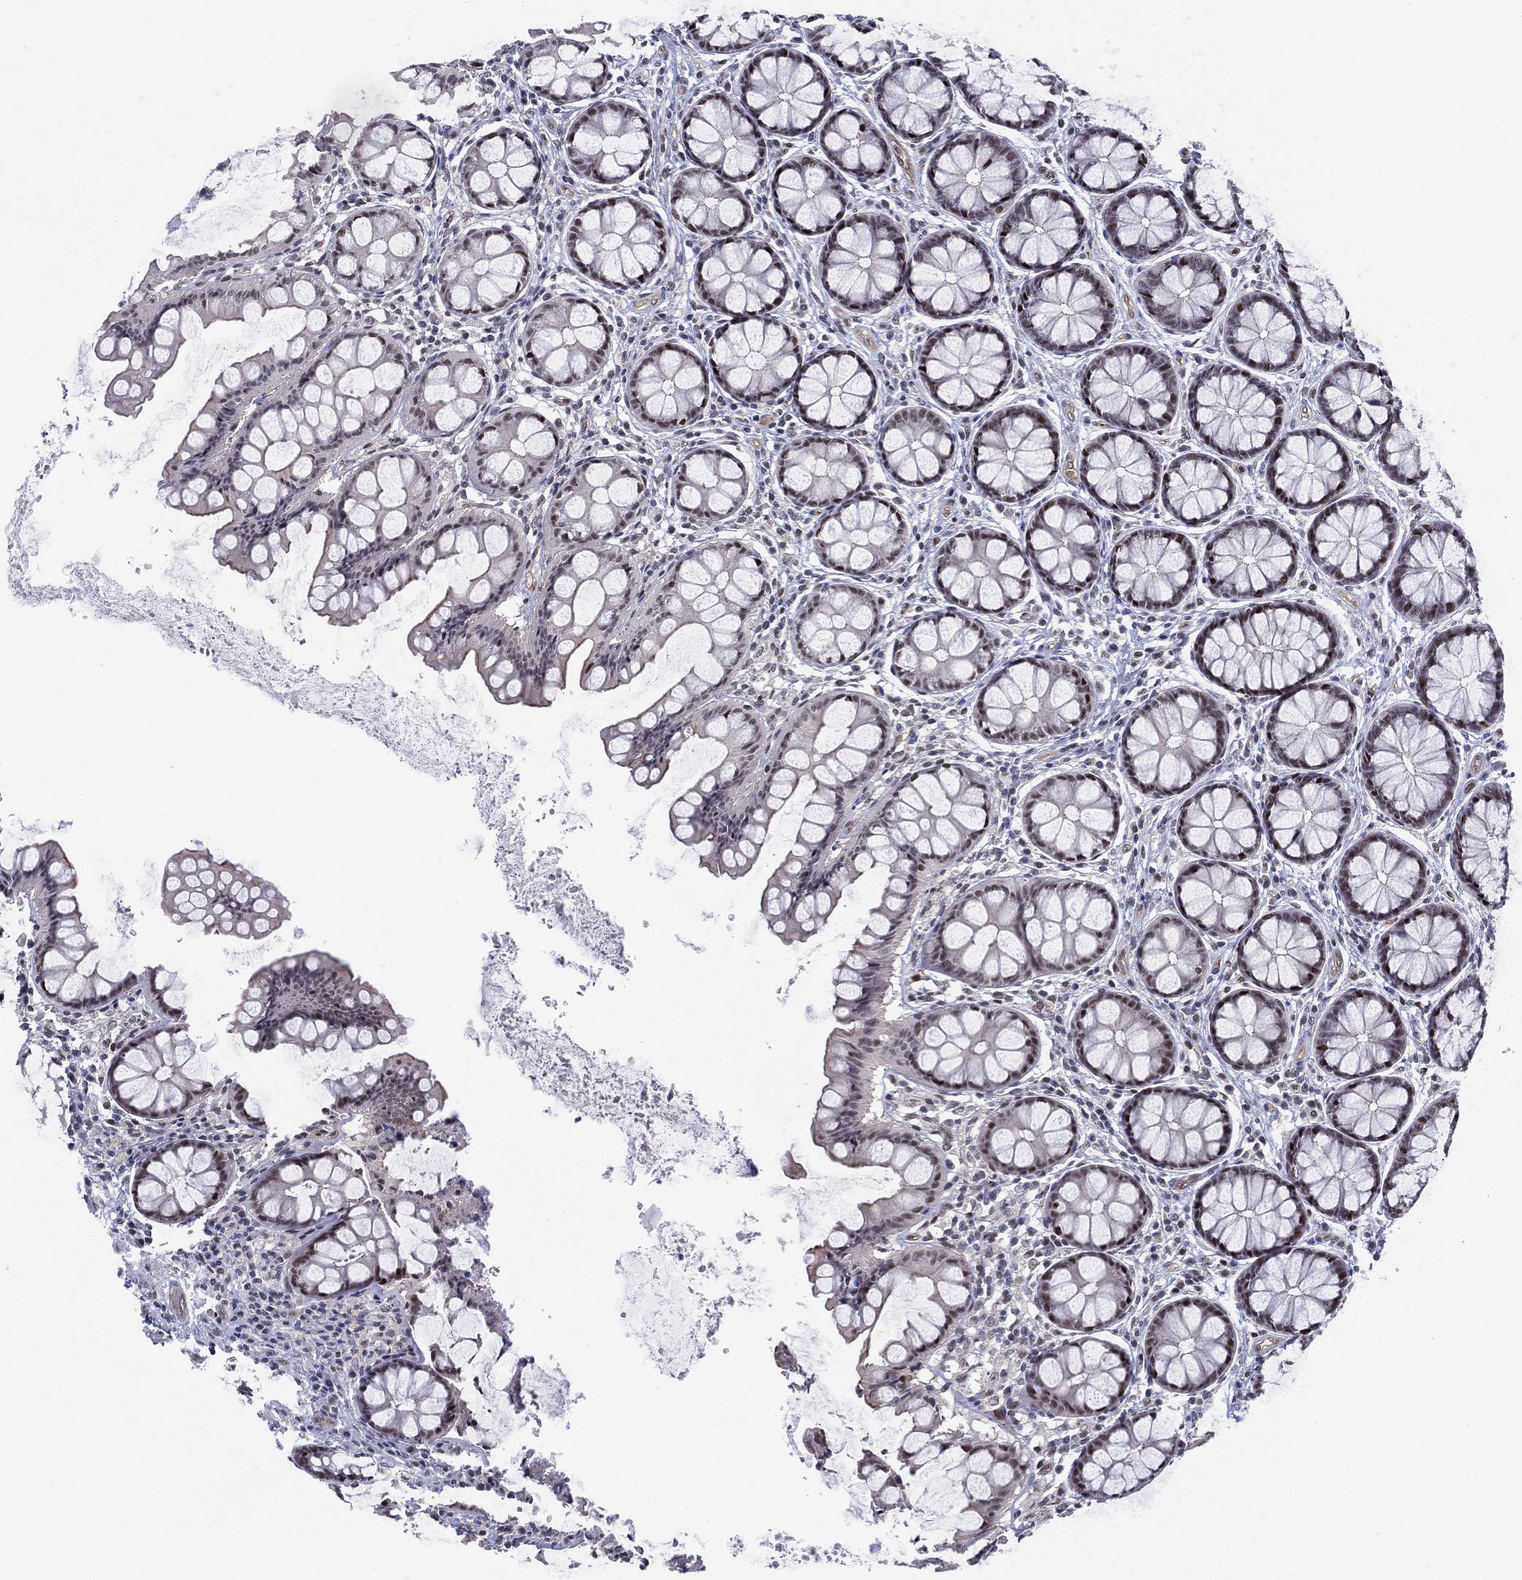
{"staining": {"intensity": "moderate", "quantity": ">75%", "location": "cytoplasmic/membranous"}, "tissue": "colon", "cell_type": "Endothelial cells", "image_type": "normal", "snomed": [{"axis": "morphology", "description": "Normal tissue, NOS"}, {"axis": "topography", "description": "Colon"}], "caption": "Approximately >75% of endothelial cells in unremarkable colon demonstrate moderate cytoplasmic/membranous protein staining as visualized by brown immunohistochemical staining.", "gene": "GSE1", "patient": {"sex": "female", "age": 65}}